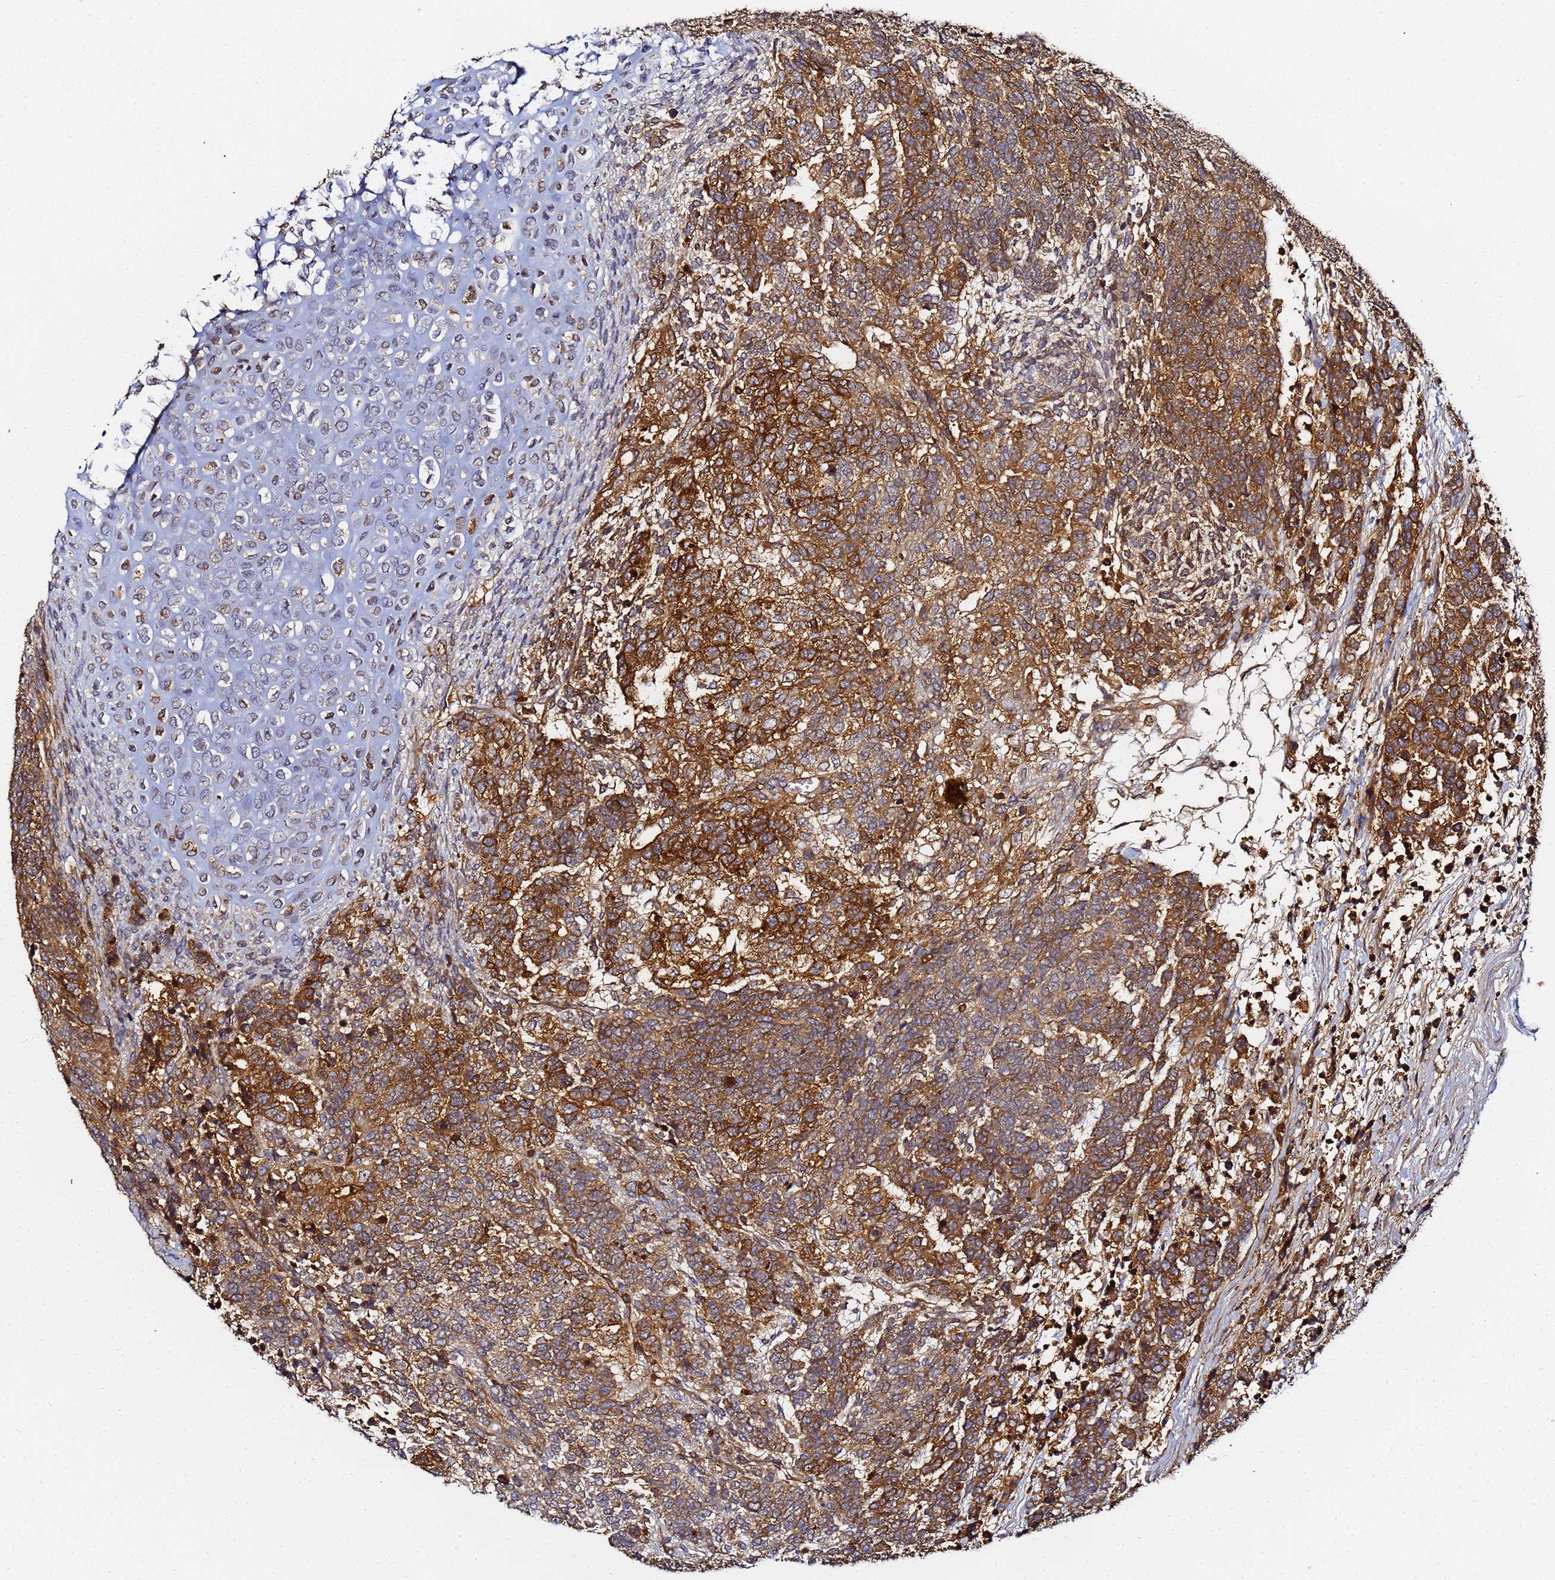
{"staining": {"intensity": "moderate", "quantity": ">75%", "location": "cytoplasmic/membranous"}, "tissue": "testis cancer", "cell_type": "Tumor cells", "image_type": "cancer", "snomed": [{"axis": "morphology", "description": "Carcinoma, Embryonal, NOS"}, {"axis": "topography", "description": "Testis"}], "caption": "An image of testis cancer (embryonal carcinoma) stained for a protein reveals moderate cytoplasmic/membranous brown staining in tumor cells.", "gene": "LRRC69", "patient": {"sex": "male", "age": 23}}